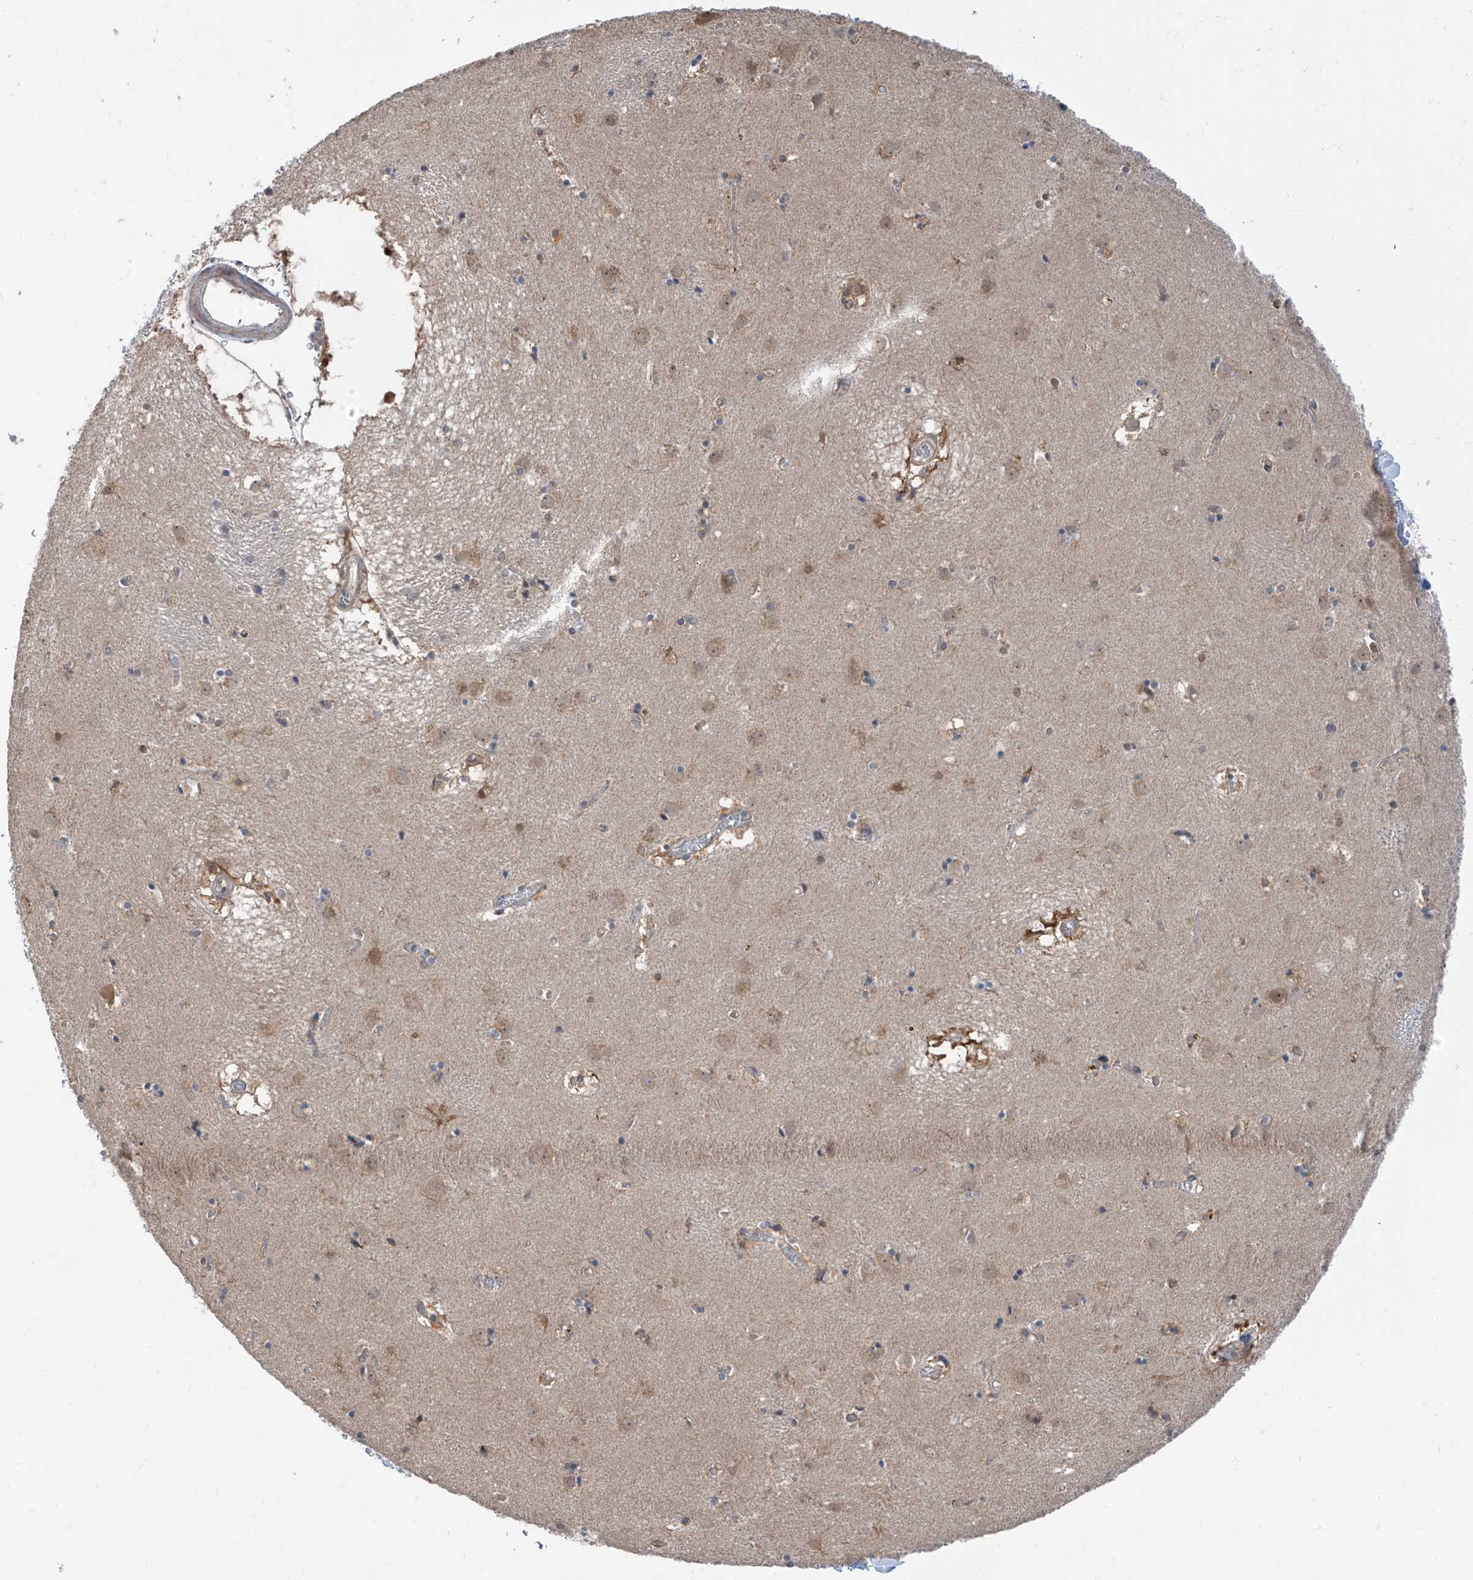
{"staining": {"intensity": "weak", "quantity": "<25%", "location": "cytoplasmic/membranous"}, "tissue": "caudate", "cell_type": "Glial cells", "image_type": "normal", "snomed": [{"axis": "morphology", "description": "Normal tissue, NOS"}, {"axis": "topography", "description": "Lateral ventricle wall"}], "caption": "Photomicrograph shows no significant protein expression in glial cells of benign caudate.", "gene": "TTC38", "patient": {"sex": "male", "age": 70}}